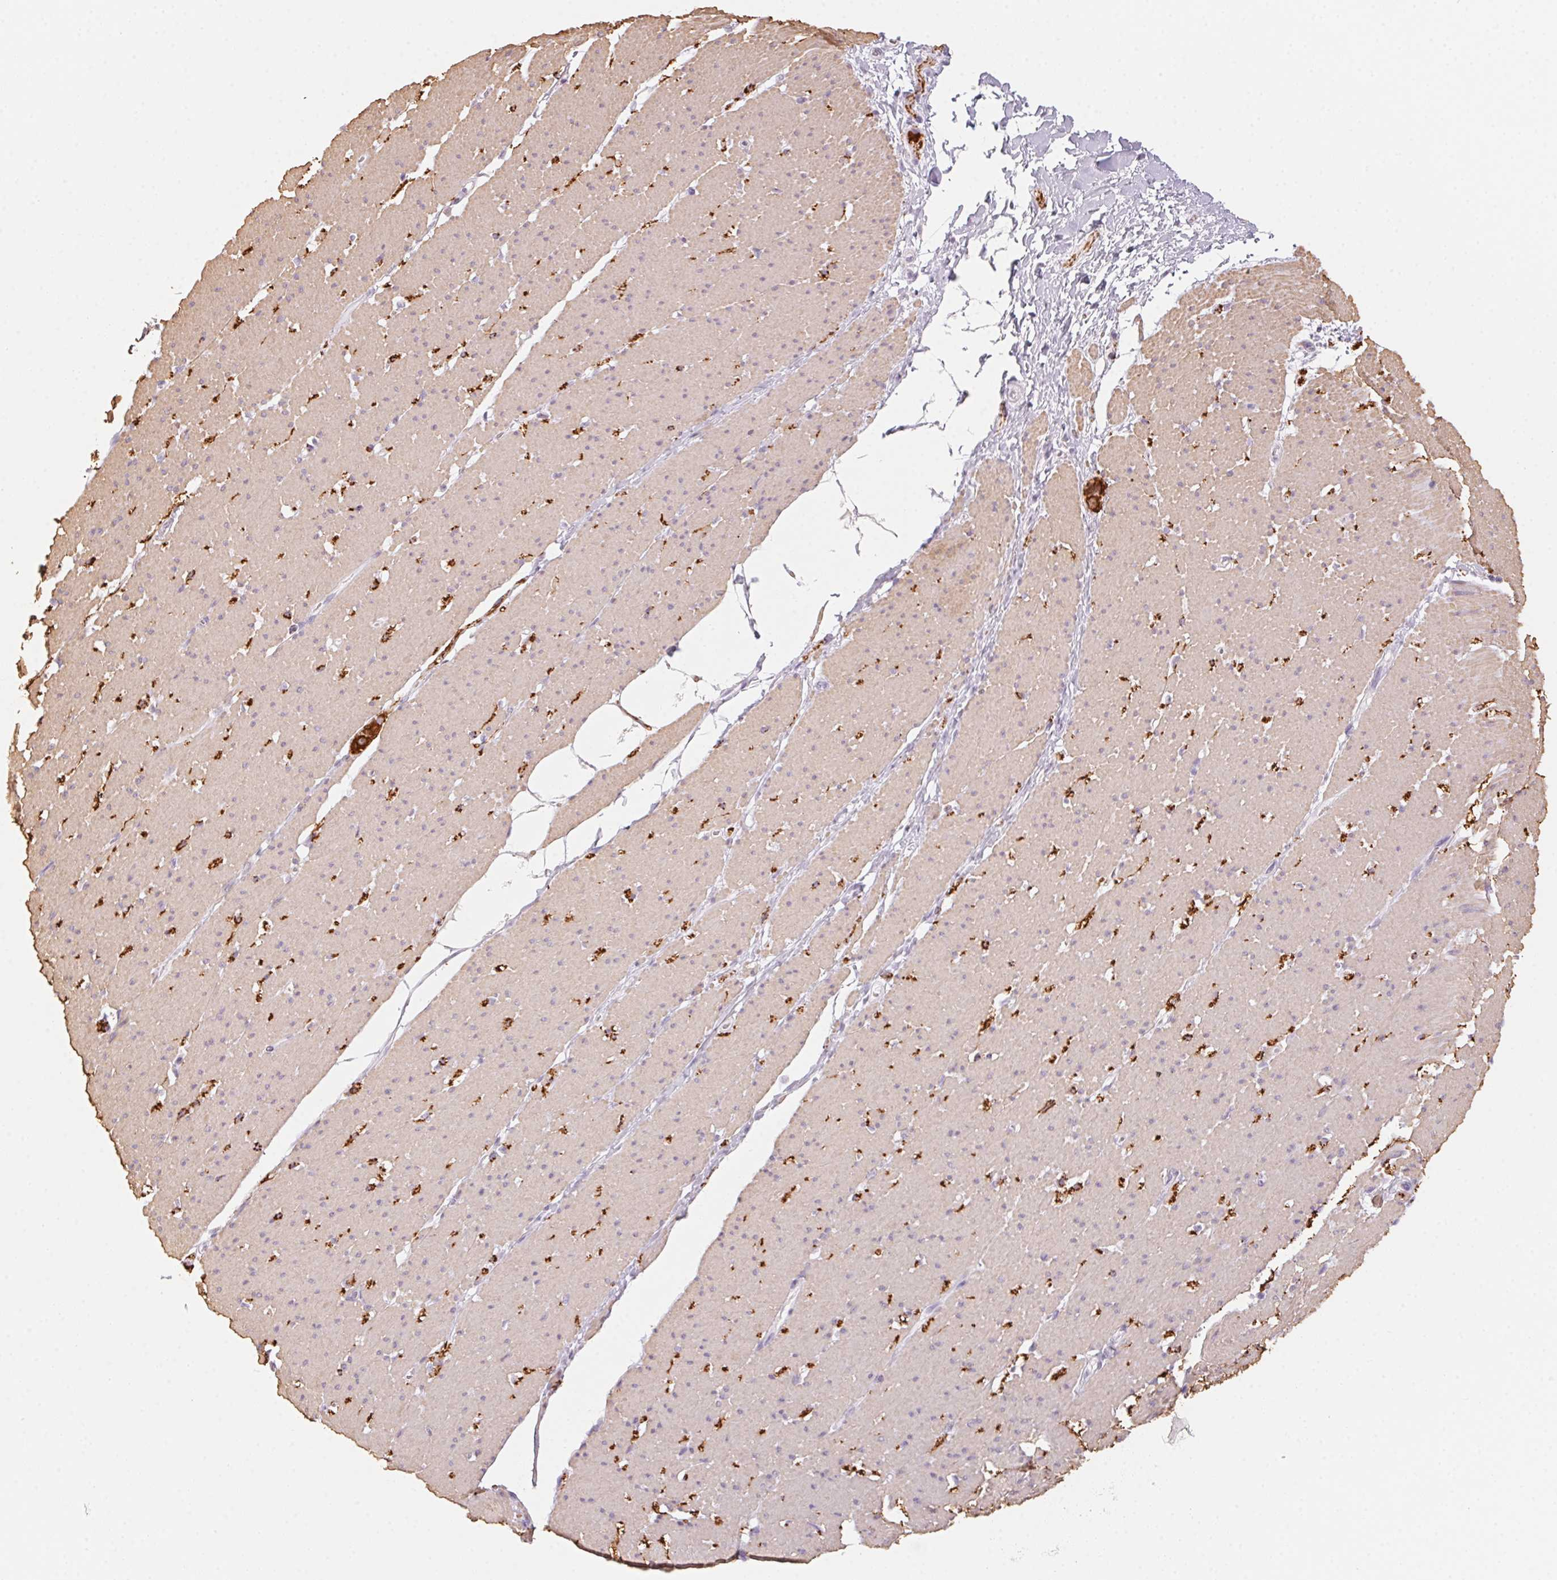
{"staining": {"intensity": "weak", "quantity": "25%-75%", "location": "cytoplasmic/membranous"}, "tissue": "smooth muscle", "cell_type": "Smooth muscle cells", "image_type": "normal", "snomed": [{"axis": "morphology", "description": "Normal tissue, NOS"}, {"axis": "topography", "description": "Smooth muscle"}, {"axis": "topography", "description": "Rectum"}], "caption": "Benign smooth muscle displays weak cytoplasmic/membranous expression in approximately 25%-75% of smooth muscle cells.", "gene": "PRPH", "patient": {"sex": "male", "age": 53}}